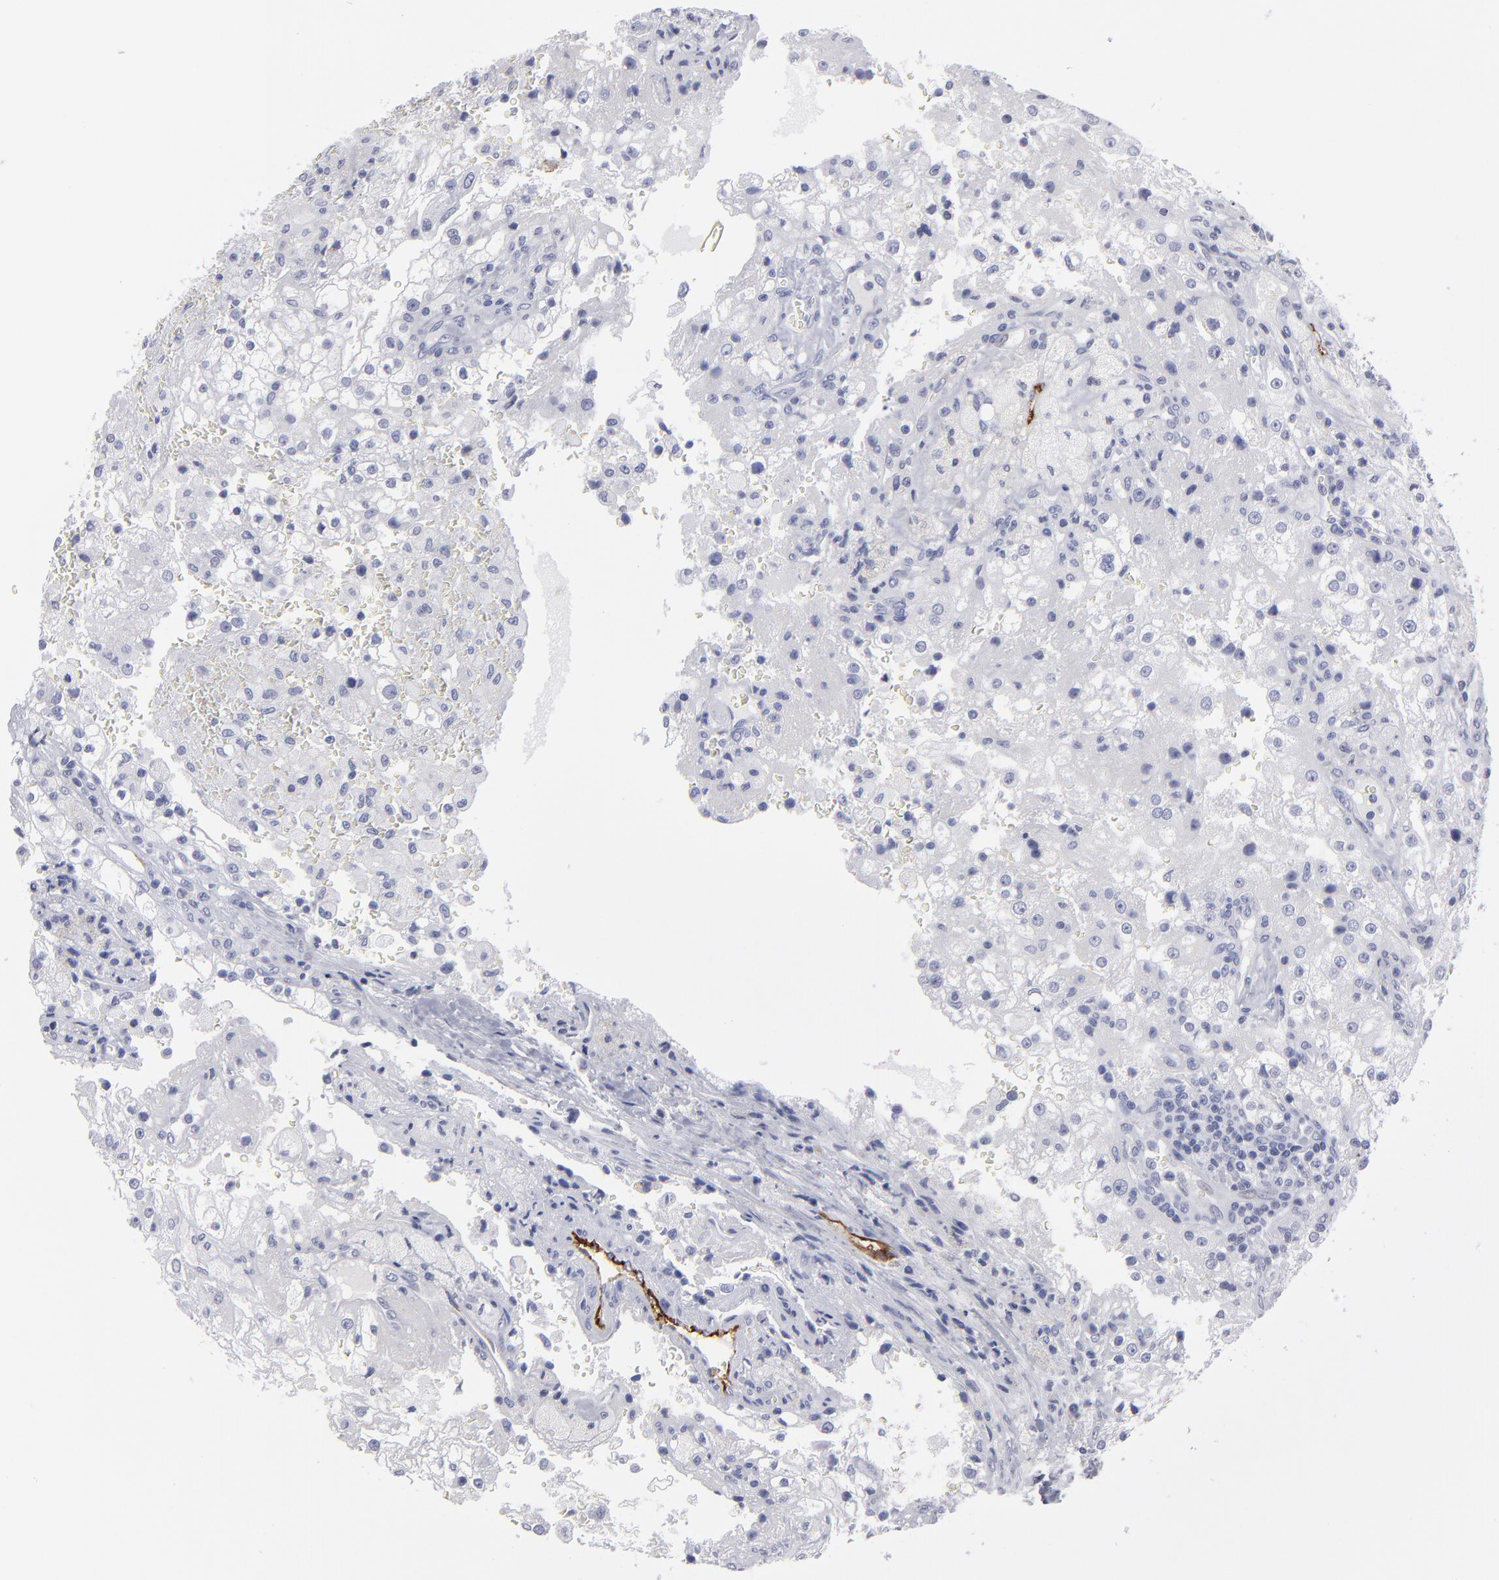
{"staining": {"intensity": "negative", "quantity": "none", "location": "none"}, "tissue": "renal cancer", "cell_type": "Tumor cells", "image_type": "cancer", "snomed": [{"axis": "morphology", "description": "Adenocarcinoma, NOS"}, {"axis": "topography", "description": "Kidney"}], "caption": "A histopathology image of human renal cancer is negative for staining in tumor cells.", "gene": "CADM3", "patient": {"sex": "female", "age": 74}}